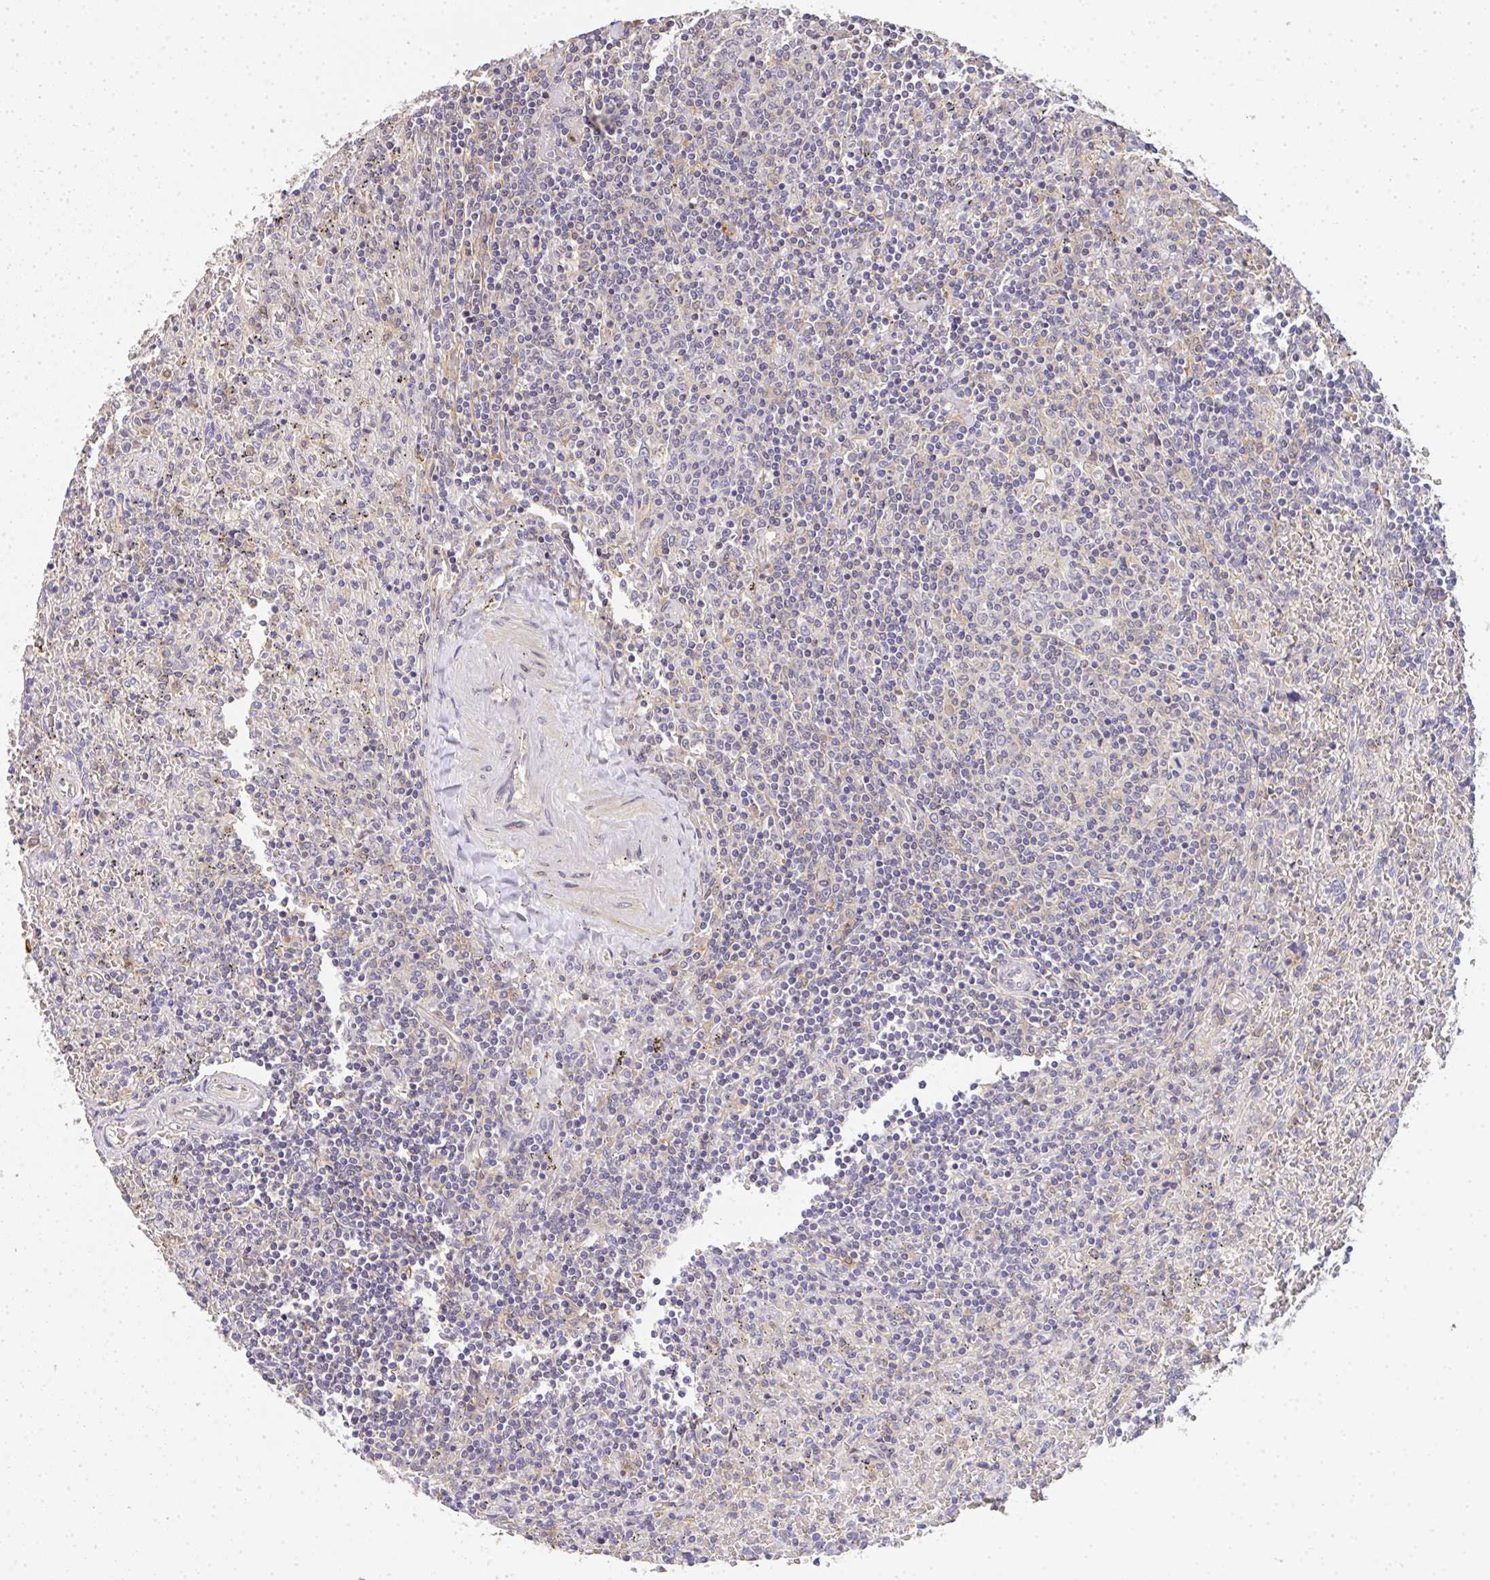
{"staining": {"intensity": "negative", "quantity": "none", "location": "none"}, "tissue": "lymphoma", "cell_type": "Tumor cells", "image_type": "cancer", "snomed": [{"axis": "morphology", "description": "Malignant lymphoma, non-Hodgkin's type, Low grade"}, {"axis": "topography", "description": "Spleen"}], "caption": "High magnification brightfield microscopy of lymphoma stained with DAB (3,3'-diaminobenzidine) (brown) and counterstained with hematoxylin (blue): tumor cells show no significant staining.", "gene": "EEF1AKMT1", "patient": {"sex": "female", "age": 64}}